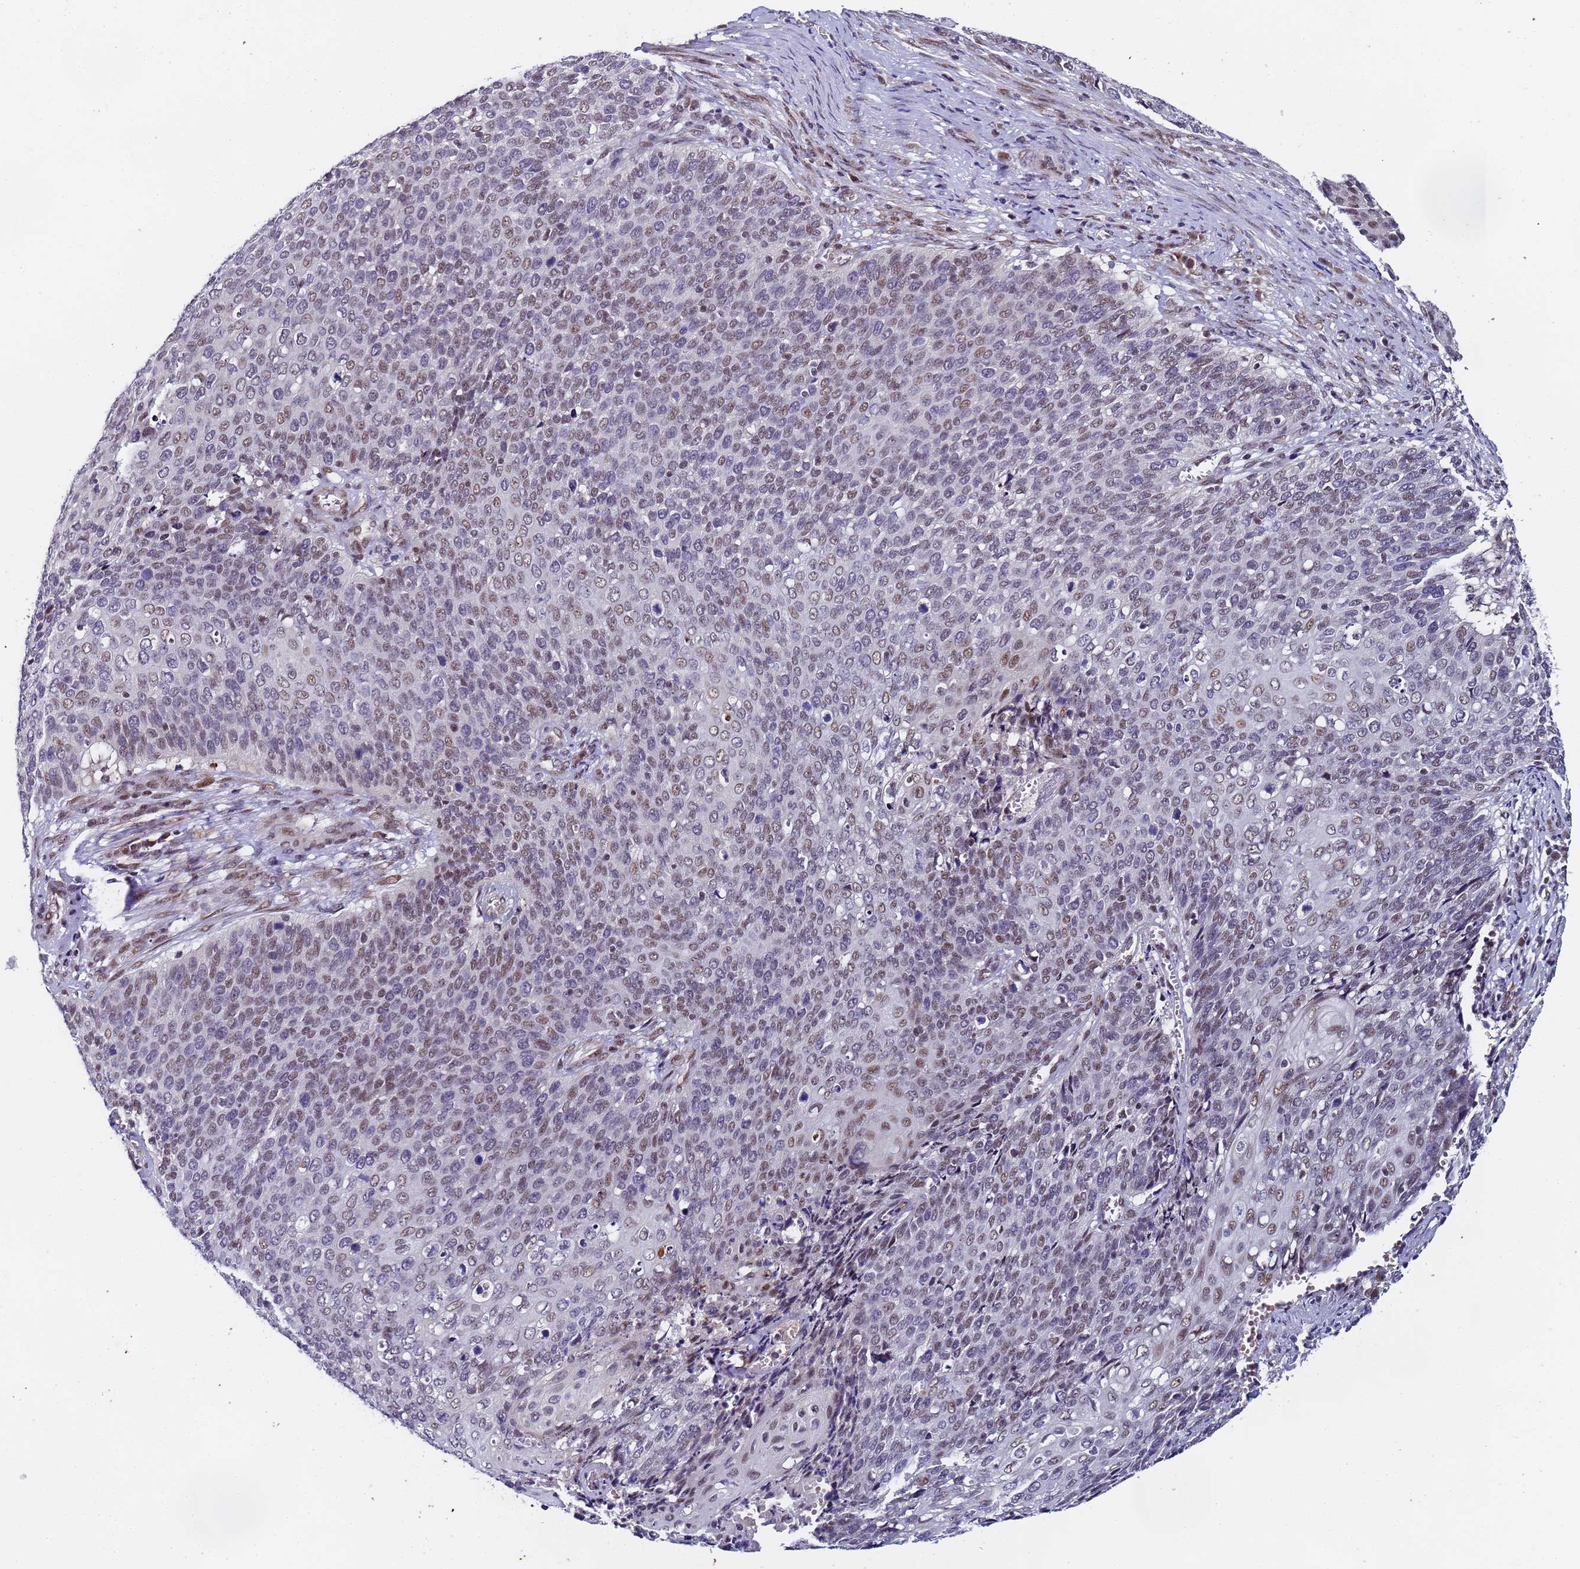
{"staining": {"intensity": "weak", "quantity": "25%-75%", "location": "nuclear"}, "tissue": "cervical cancer", "cell_type": "Tumor cells", "image_type": "cancer", "snomed": [{"axis": "morphology", "description": "Squamous cell carcinoma, NOS"}, {"axis": "topography", "description": "Cervix"}], "caption": "Tumor cells reveal low levels of weak nuclear positivity in approximately 25%-75% of cells in cervical cancer (squamous cell carcinoma).", "gene": "FNBP4", "patient": {"sex": "female", "age": 39}}